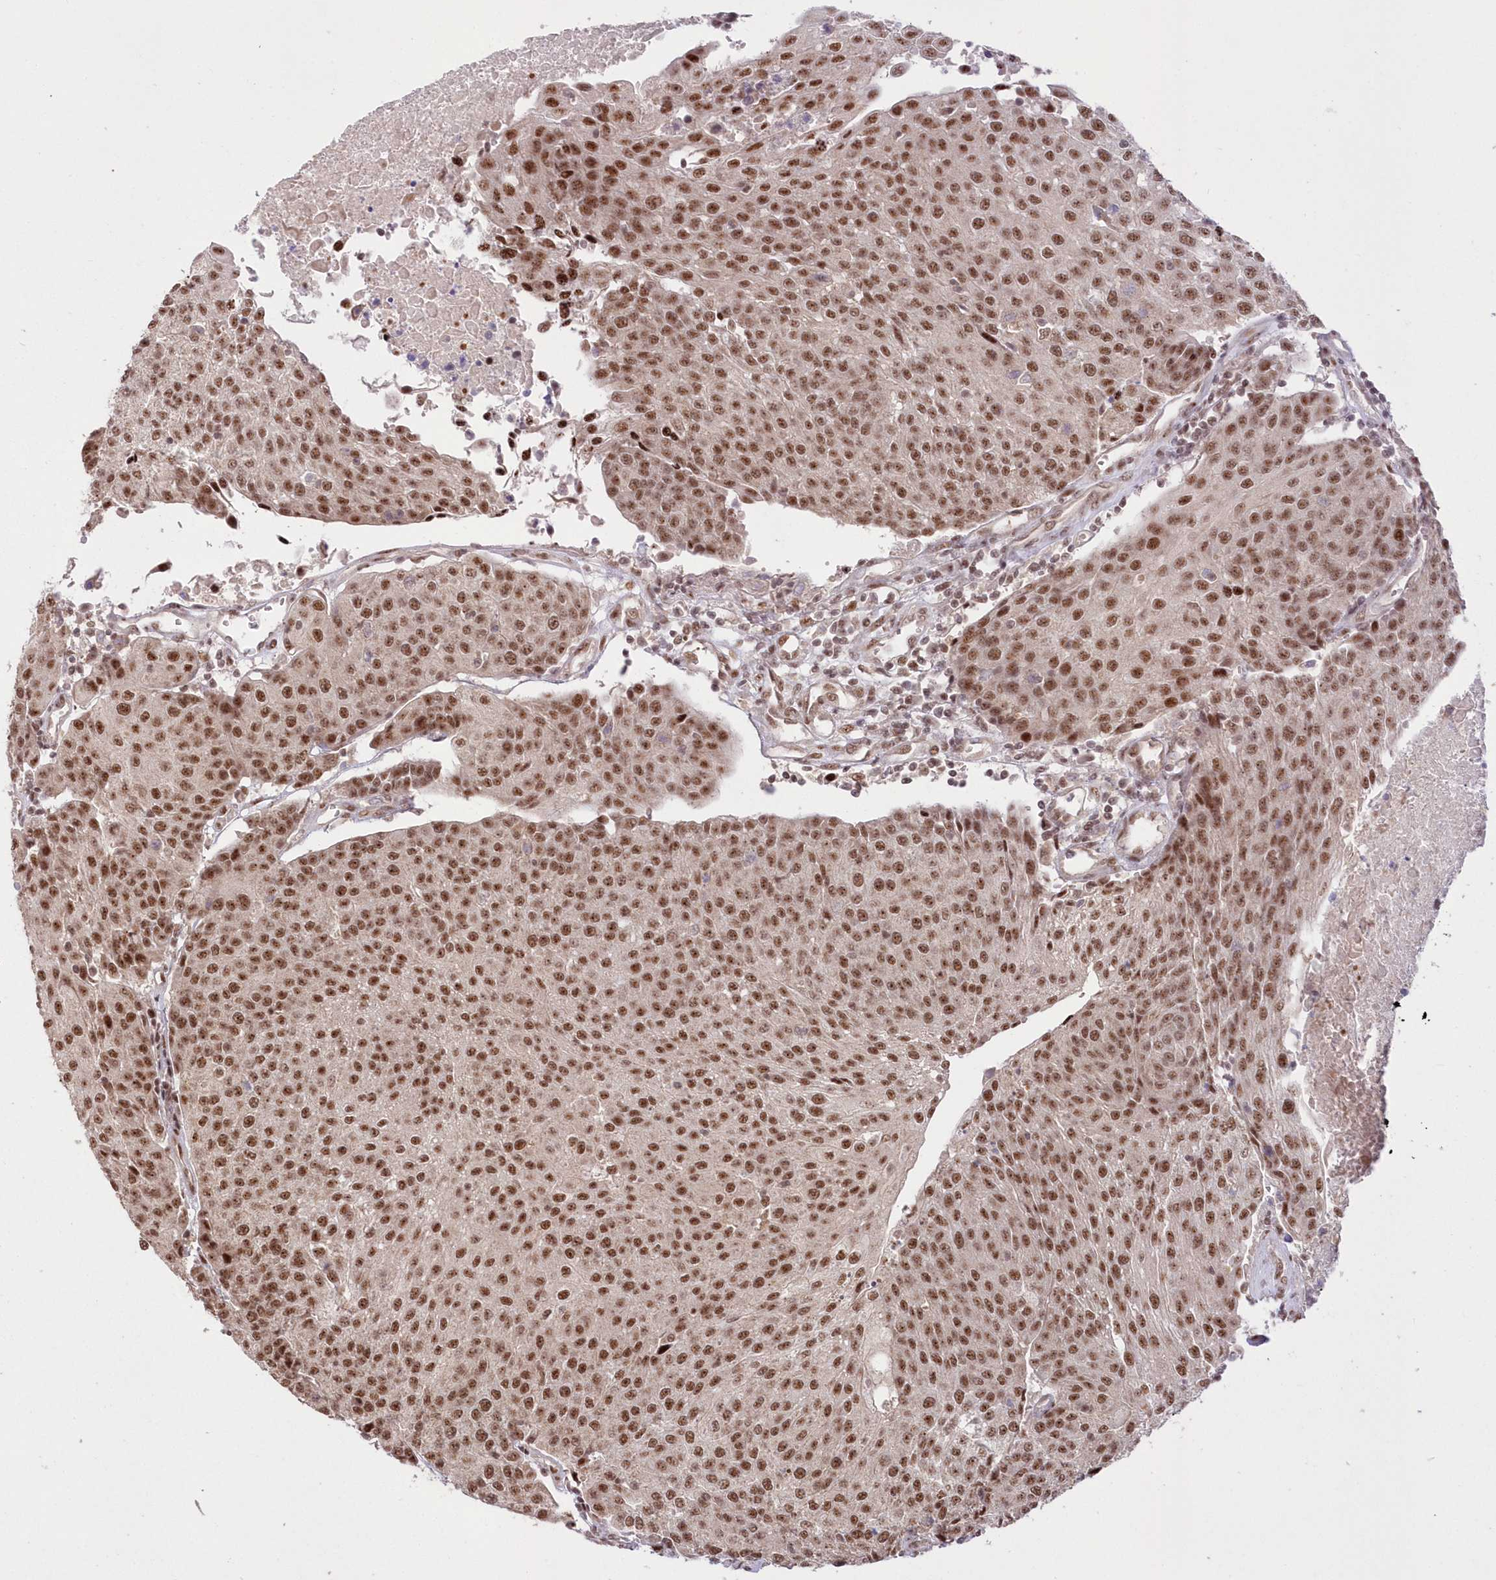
{"staining": {"intensity": "moderate", "quantity": ">75%", "location": "nuclear"}, "tissue": "urothelial cancer", "cell_type": "Tumor cells", "image_type": "cancer", "snomed": [{"axis": "morphology", "description": "Urothelial carcinoma, High grade"}, {"axis": "topography", "description": "Urinary bladder"}], "caption": "Protein staining of high-grade urothelial carcinoma tissue demonstrates moderate nuclear expression in approximately >75% of tumor cells.", "gene": "WBP1L", "patient": {"sex": "female", "age": 85}}